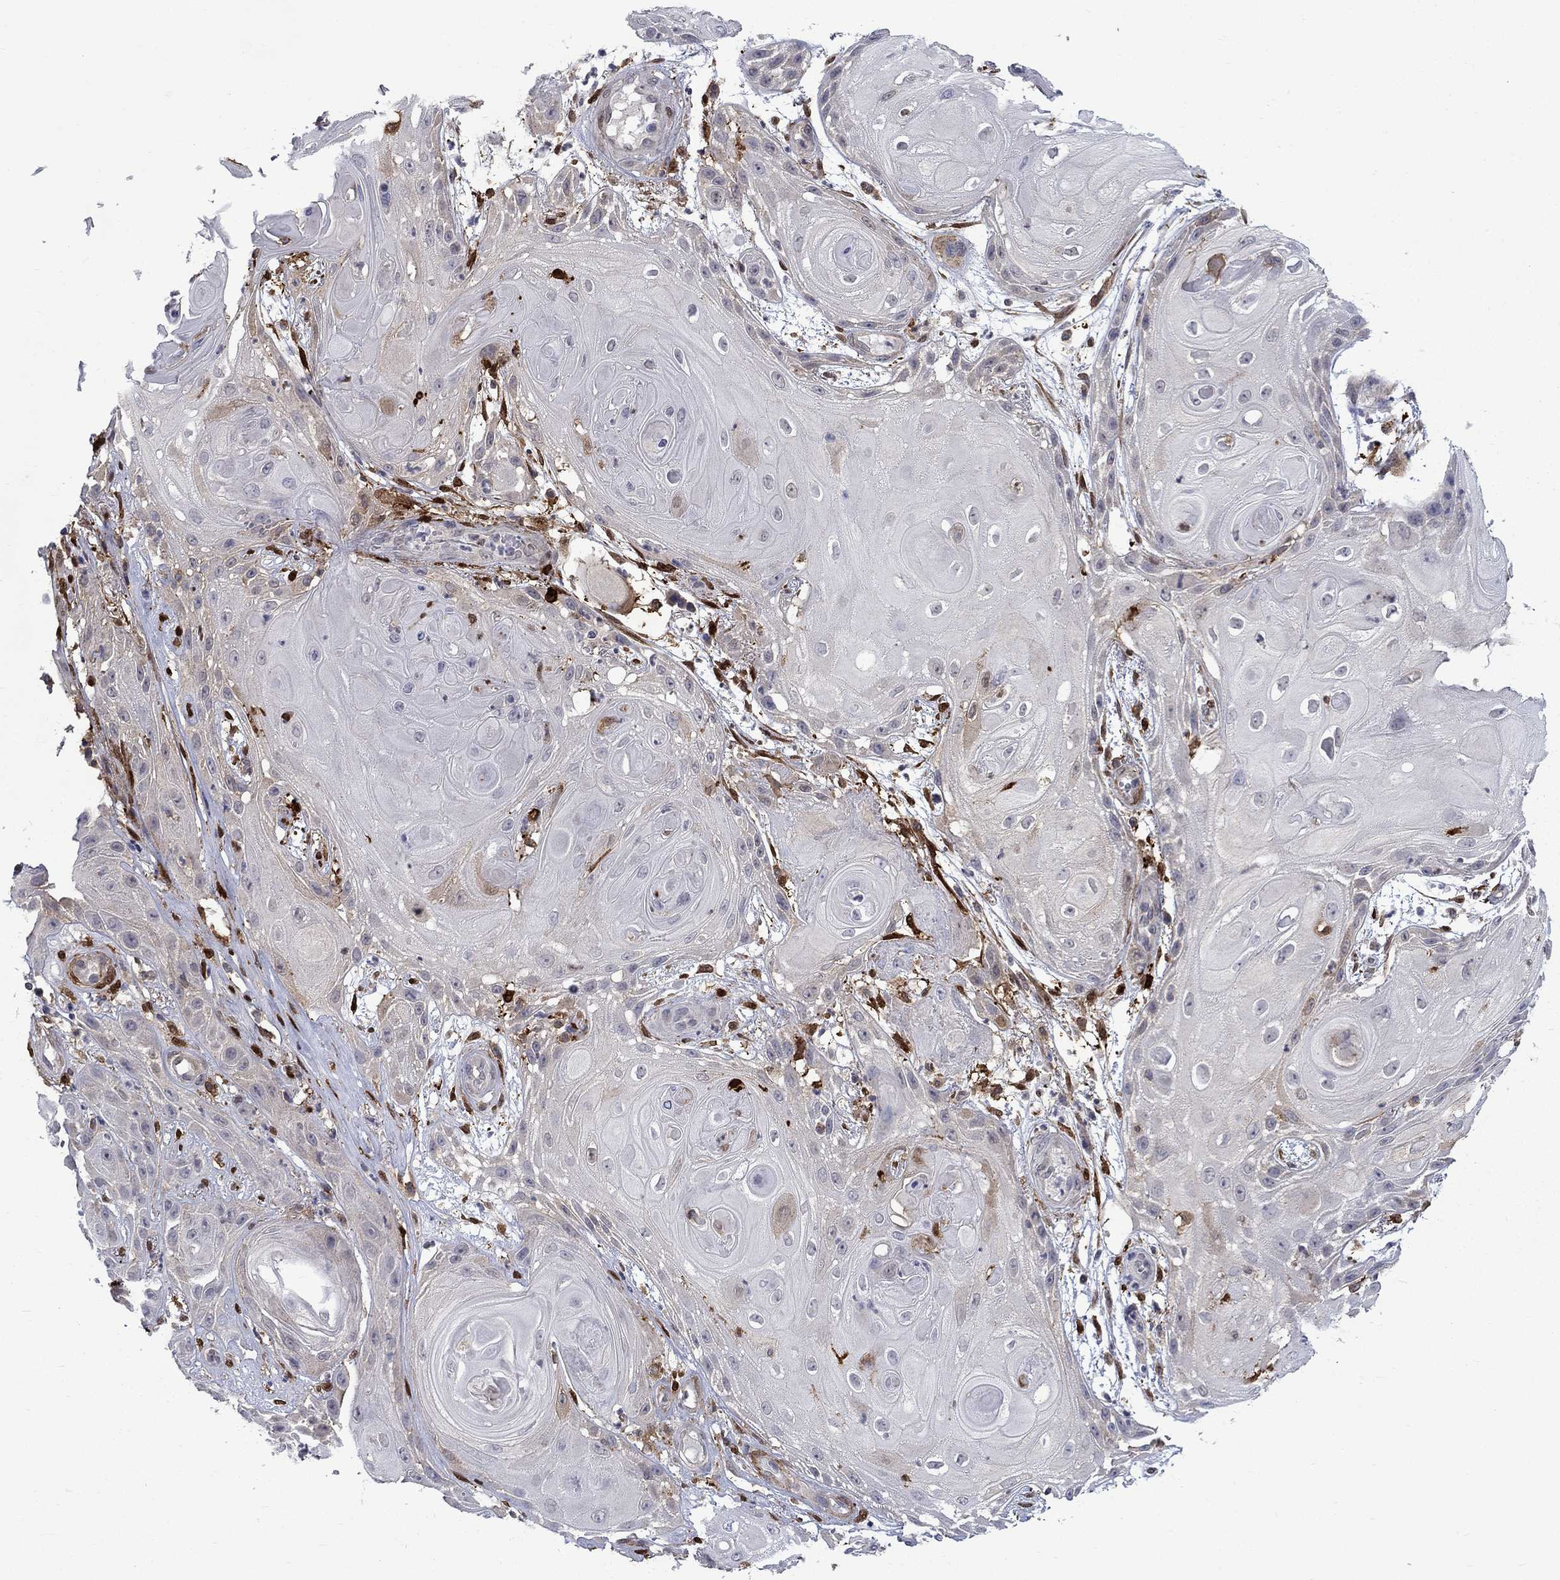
{"staining": {"intensity": "weak", "quantity": "<25%", "location": "cytoplasmic/membranous"}, "tissue": "skin cancer", "cell_type": "Tumor cells", "image_type": "cancer", "snomed": [{"axis": "morphology", "description": "Squamous cell carcinoma, NOS"}, {"axis": "topography", "description": "Skin"}], "caption": "Tumor cells show no significant protein positivity in squamous cell carcinoma (skin). (Brightfield microscopy of DAB immunohistochemistry at high magnification).", "gene": "PCBP3", "patient": {"sex": "male", "age": 62}}